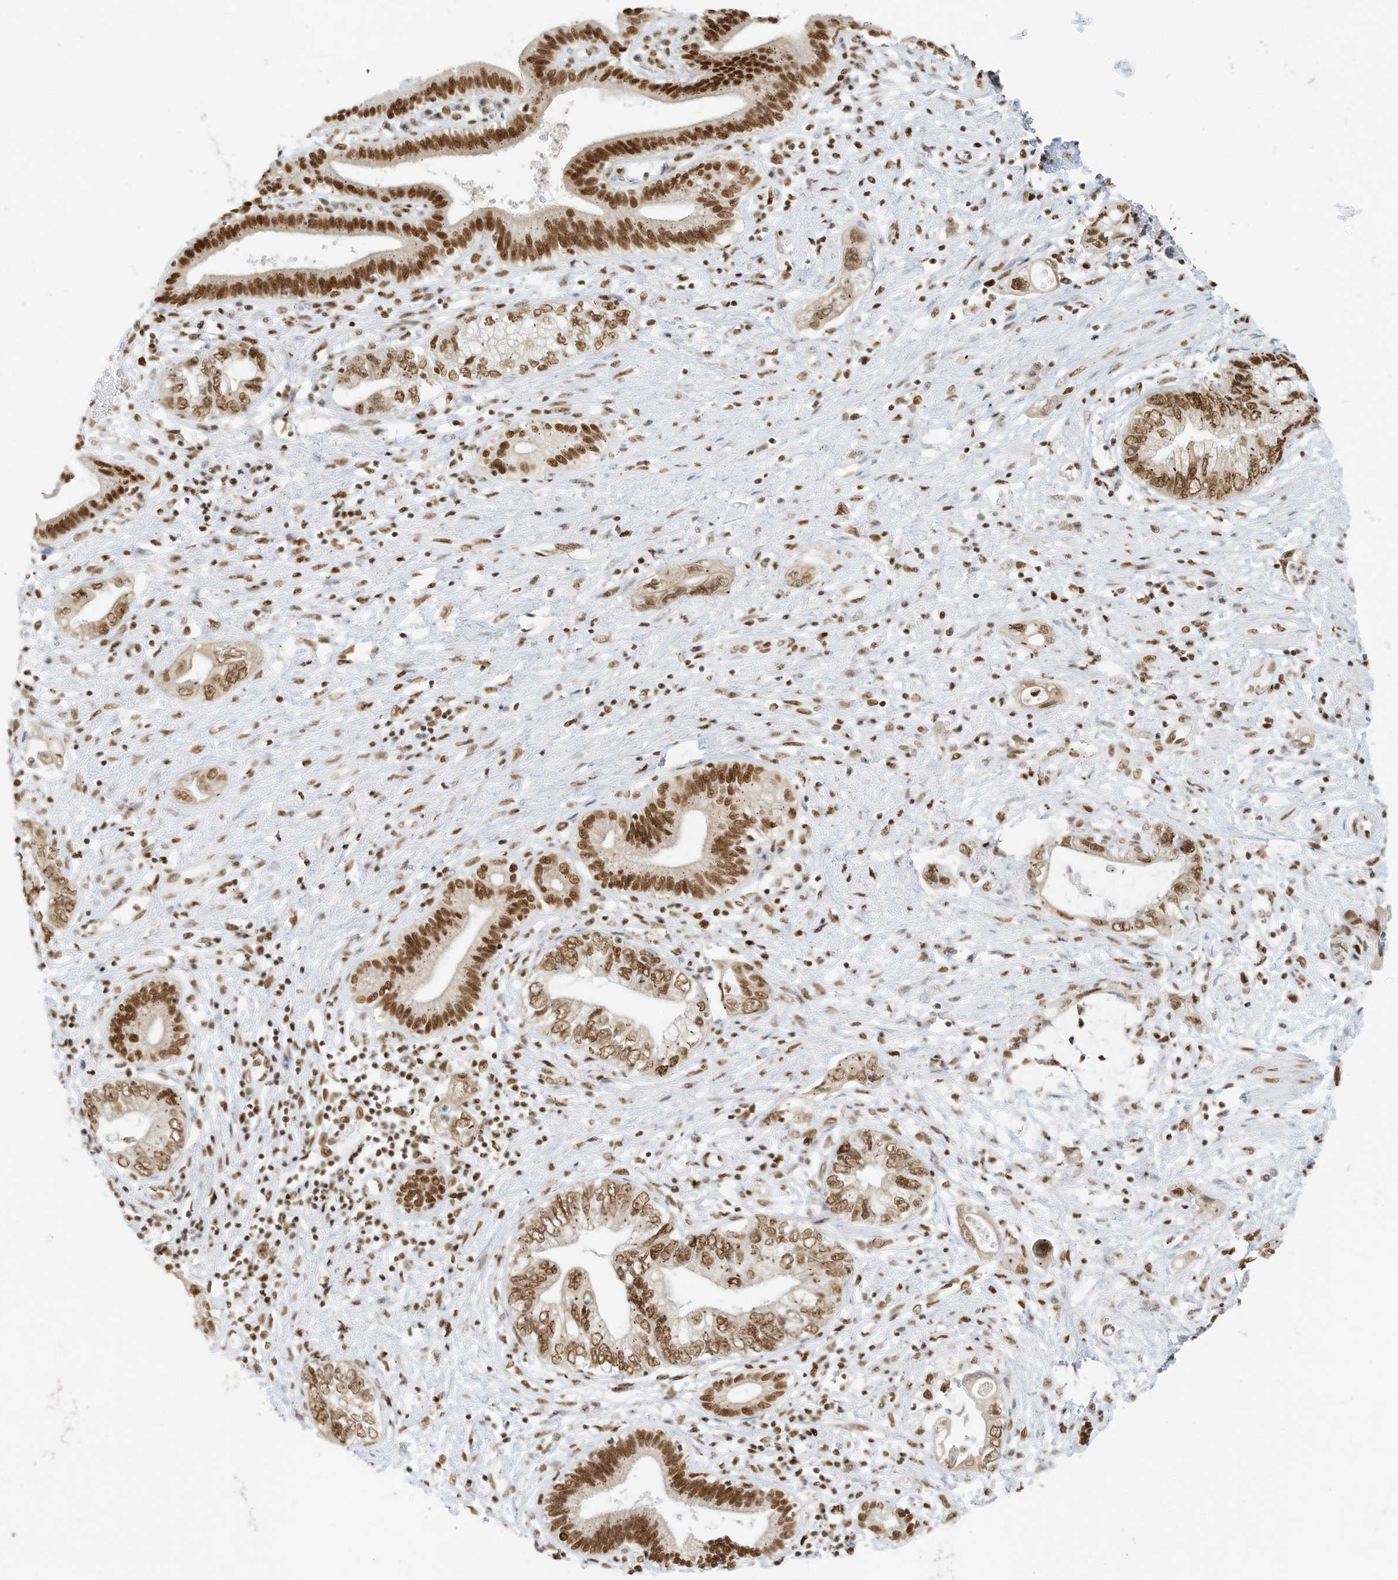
{"staining": {"intensity": "strong", "quantity": ">75%", "location": "nuclear"}, "tissue": "pancreatic cancer", "cell_type": "Tumor cells", "image_type": "cancer", "snomed": [{"axis": "morphology", "description": "Adenocarcinoma, NOS"}, {"axis": "topography", "description": "Pancreas"}], "caption": "This image exhibits IHC staining of human pancreatic adenocarcinoma, with high strong nuclear staining in about >75% of tumor cells.", "gene": "SMARCA2", "patient": {"sex": "female", "age": 73}}